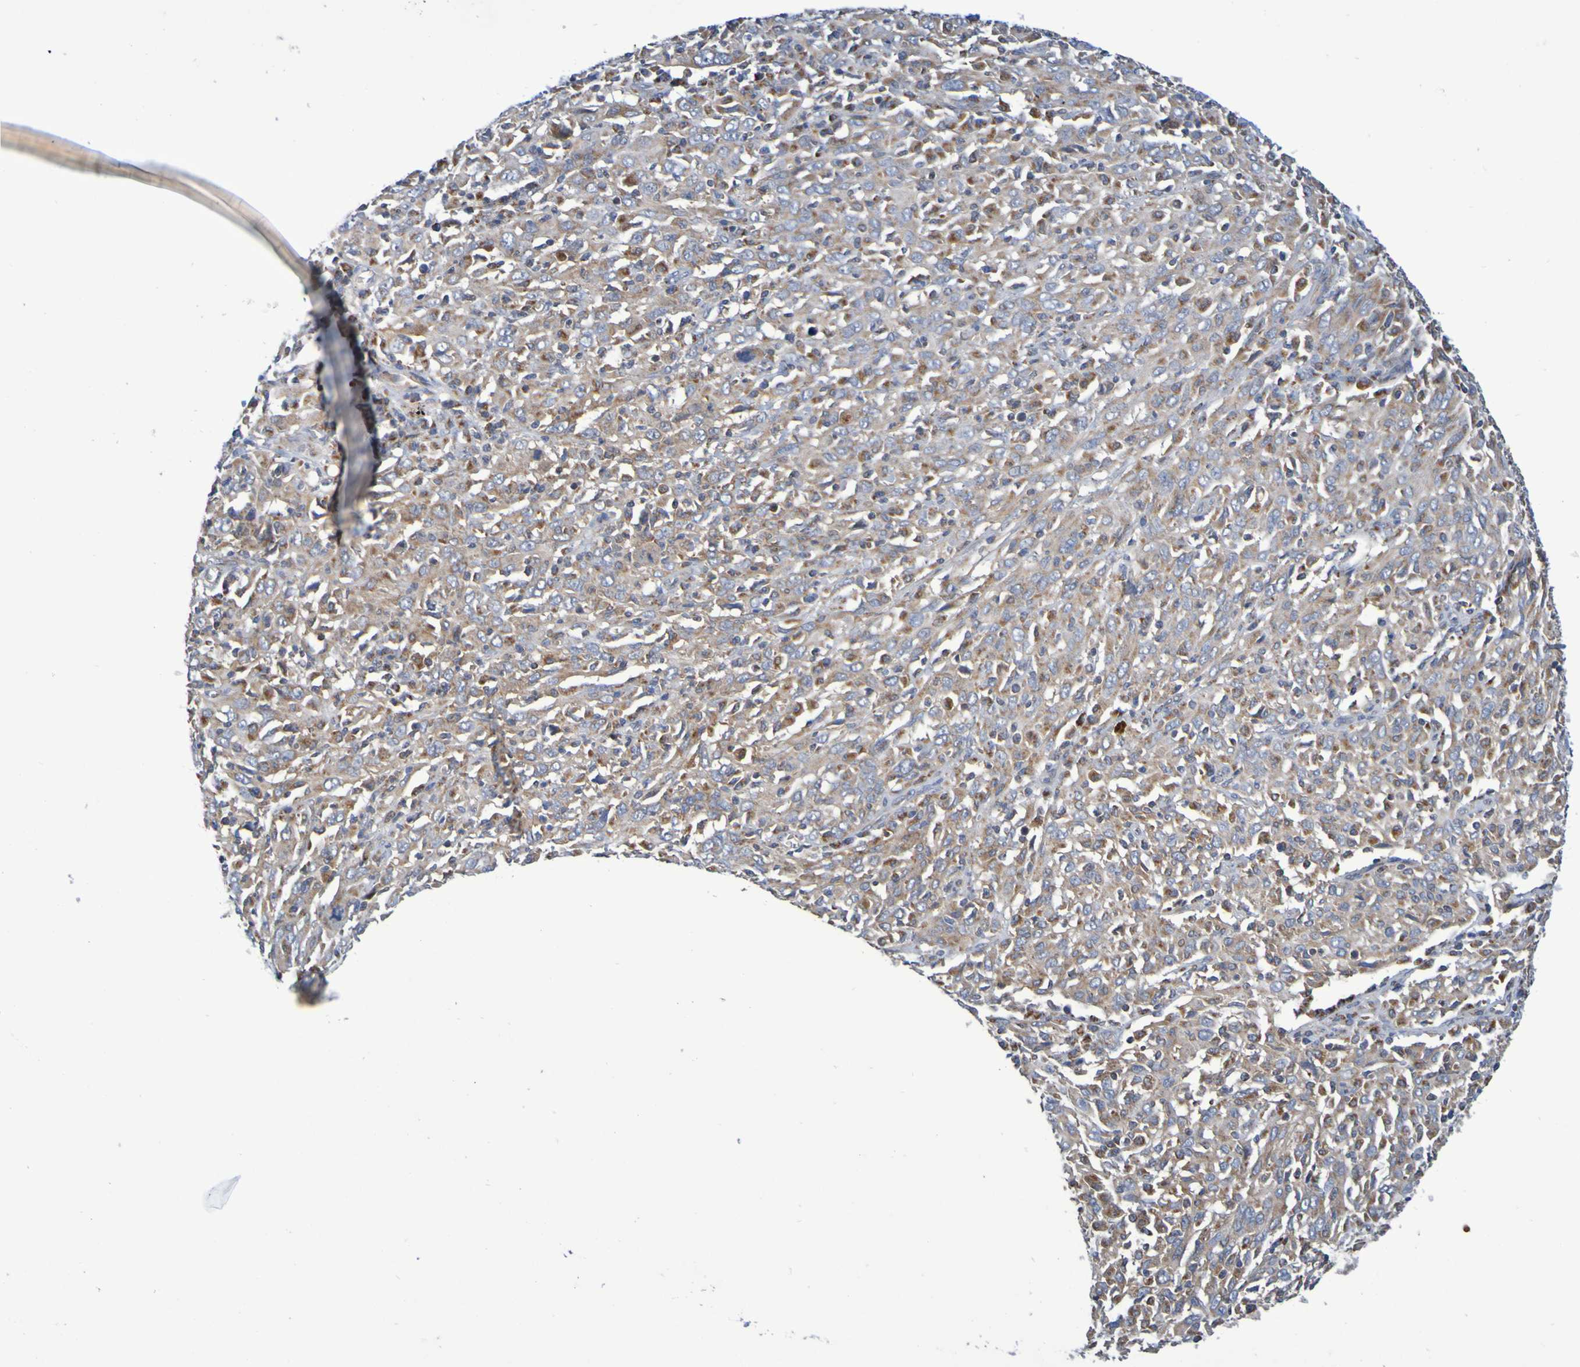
{"staining": {"intensity": "moderate", "quantity": ">75%", "location": "cytoplasmic/membranous"}, "tissue": "cervical cancer", "cell_type": "Tumor cells", "image_type": "cancer", "snomed": [{"axis": "morphology", "description": "Squamous cell carcinoma, NOS"}, {"axis": "topography", "description": "Cervix"}], "caption": "A photomicrograph showing moderate cytoplasmic/membranous positivity in approximately >75% of tumor cells in cervical cancer (squamous cell carcinoma), as visualized by brown immunohistochemical staining.", "gene": "CCDC51", "patient": {"sex": "female", "age": 46}}